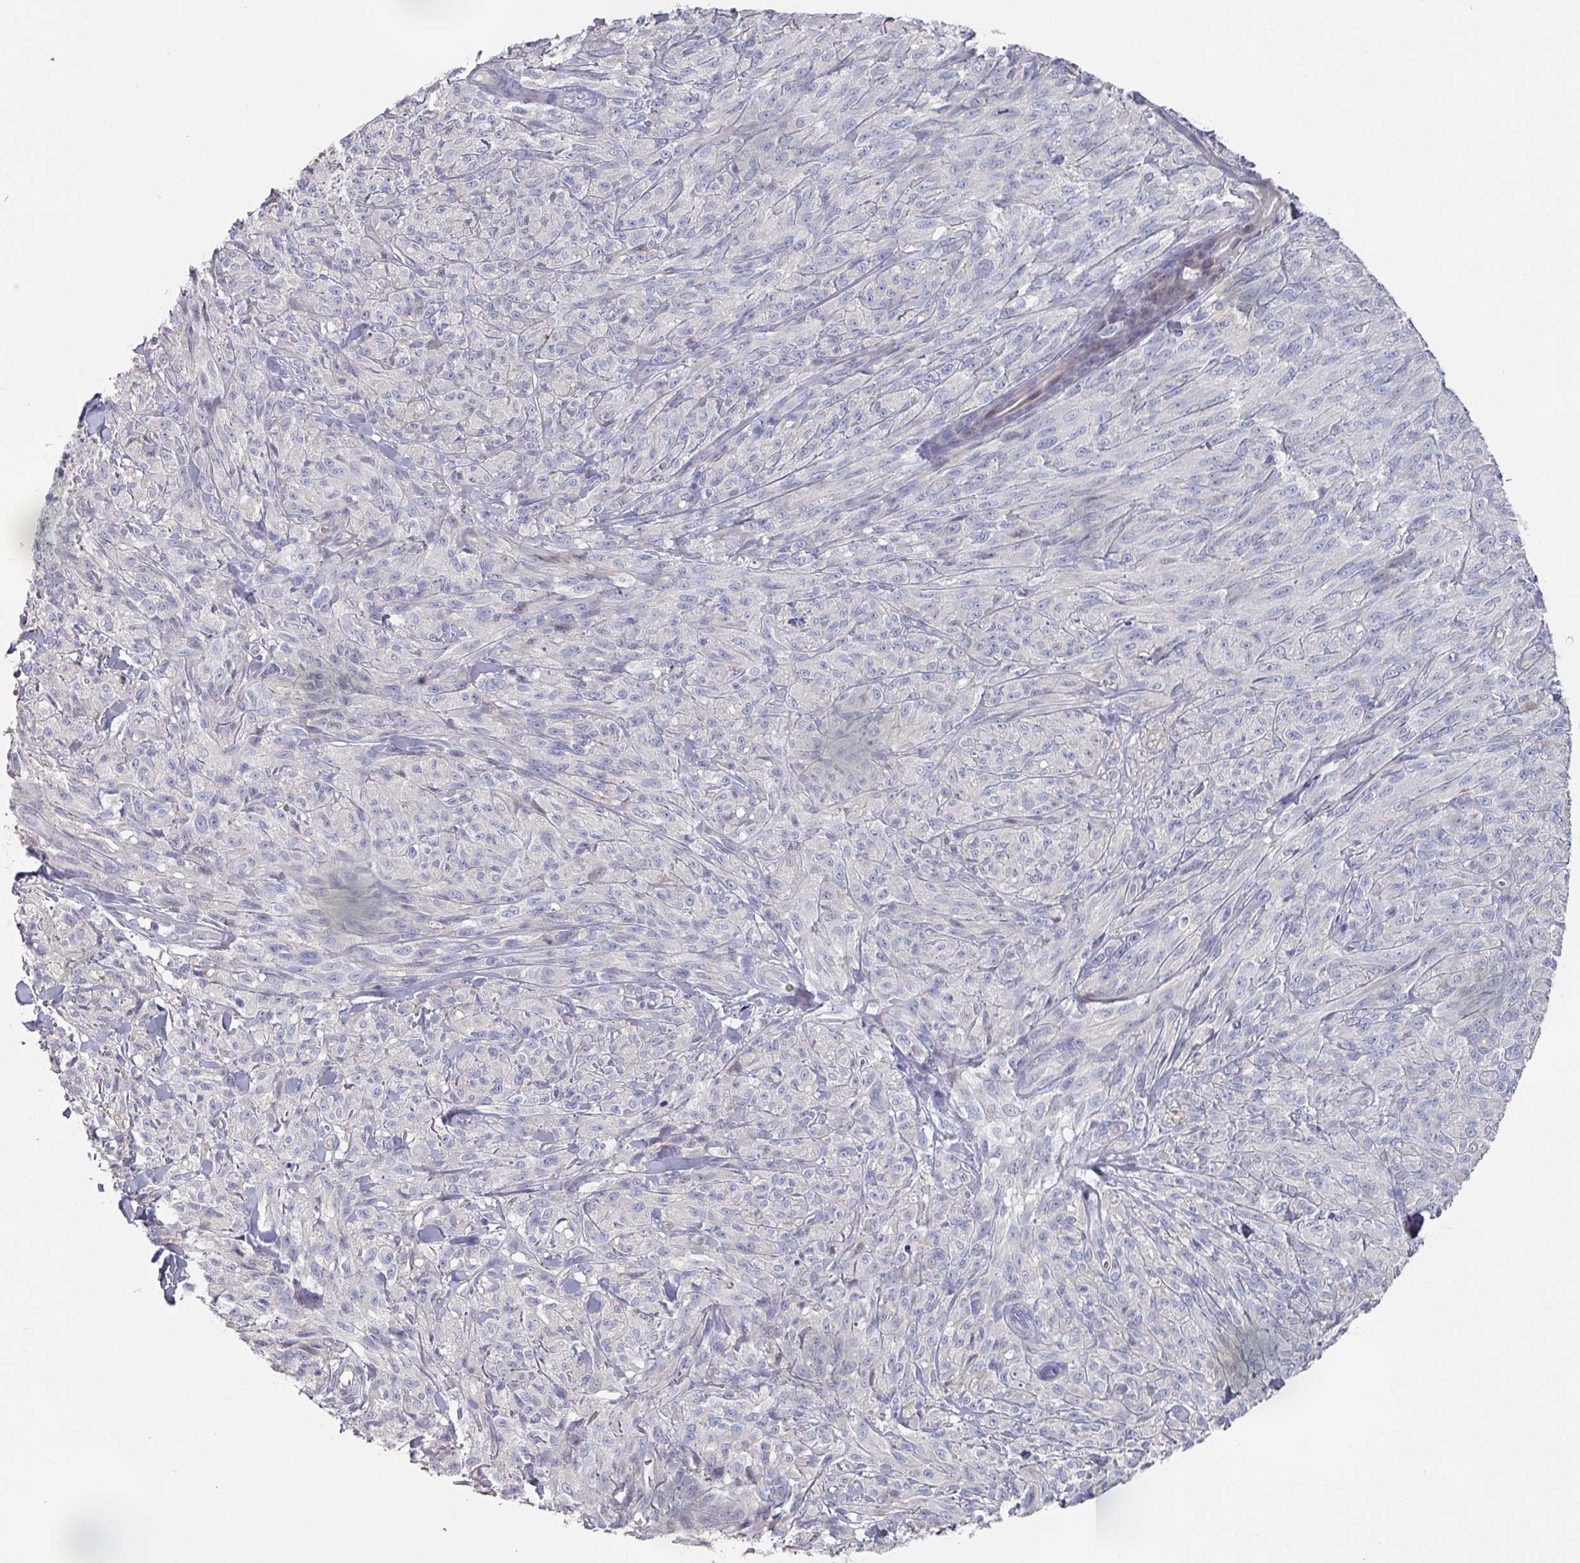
{"staining": {"intensity": "negative", "quantity": "none", "location": "none"}, "tissue": "melanoma", "cell_type": "Tumor cells", "image_type": "cancer", "snomed": [{"axis": "morphology", "description": "Malignant melanoma, NOS"}, {"axis": "topography", "description": "Skin of upper arm"}], "caption": "DAB immunohistochemical staining of melanoma displays no significant positivity in tumor cells.", "gene": "EFL1", "patient": {"sex": "female", "age": 65}}